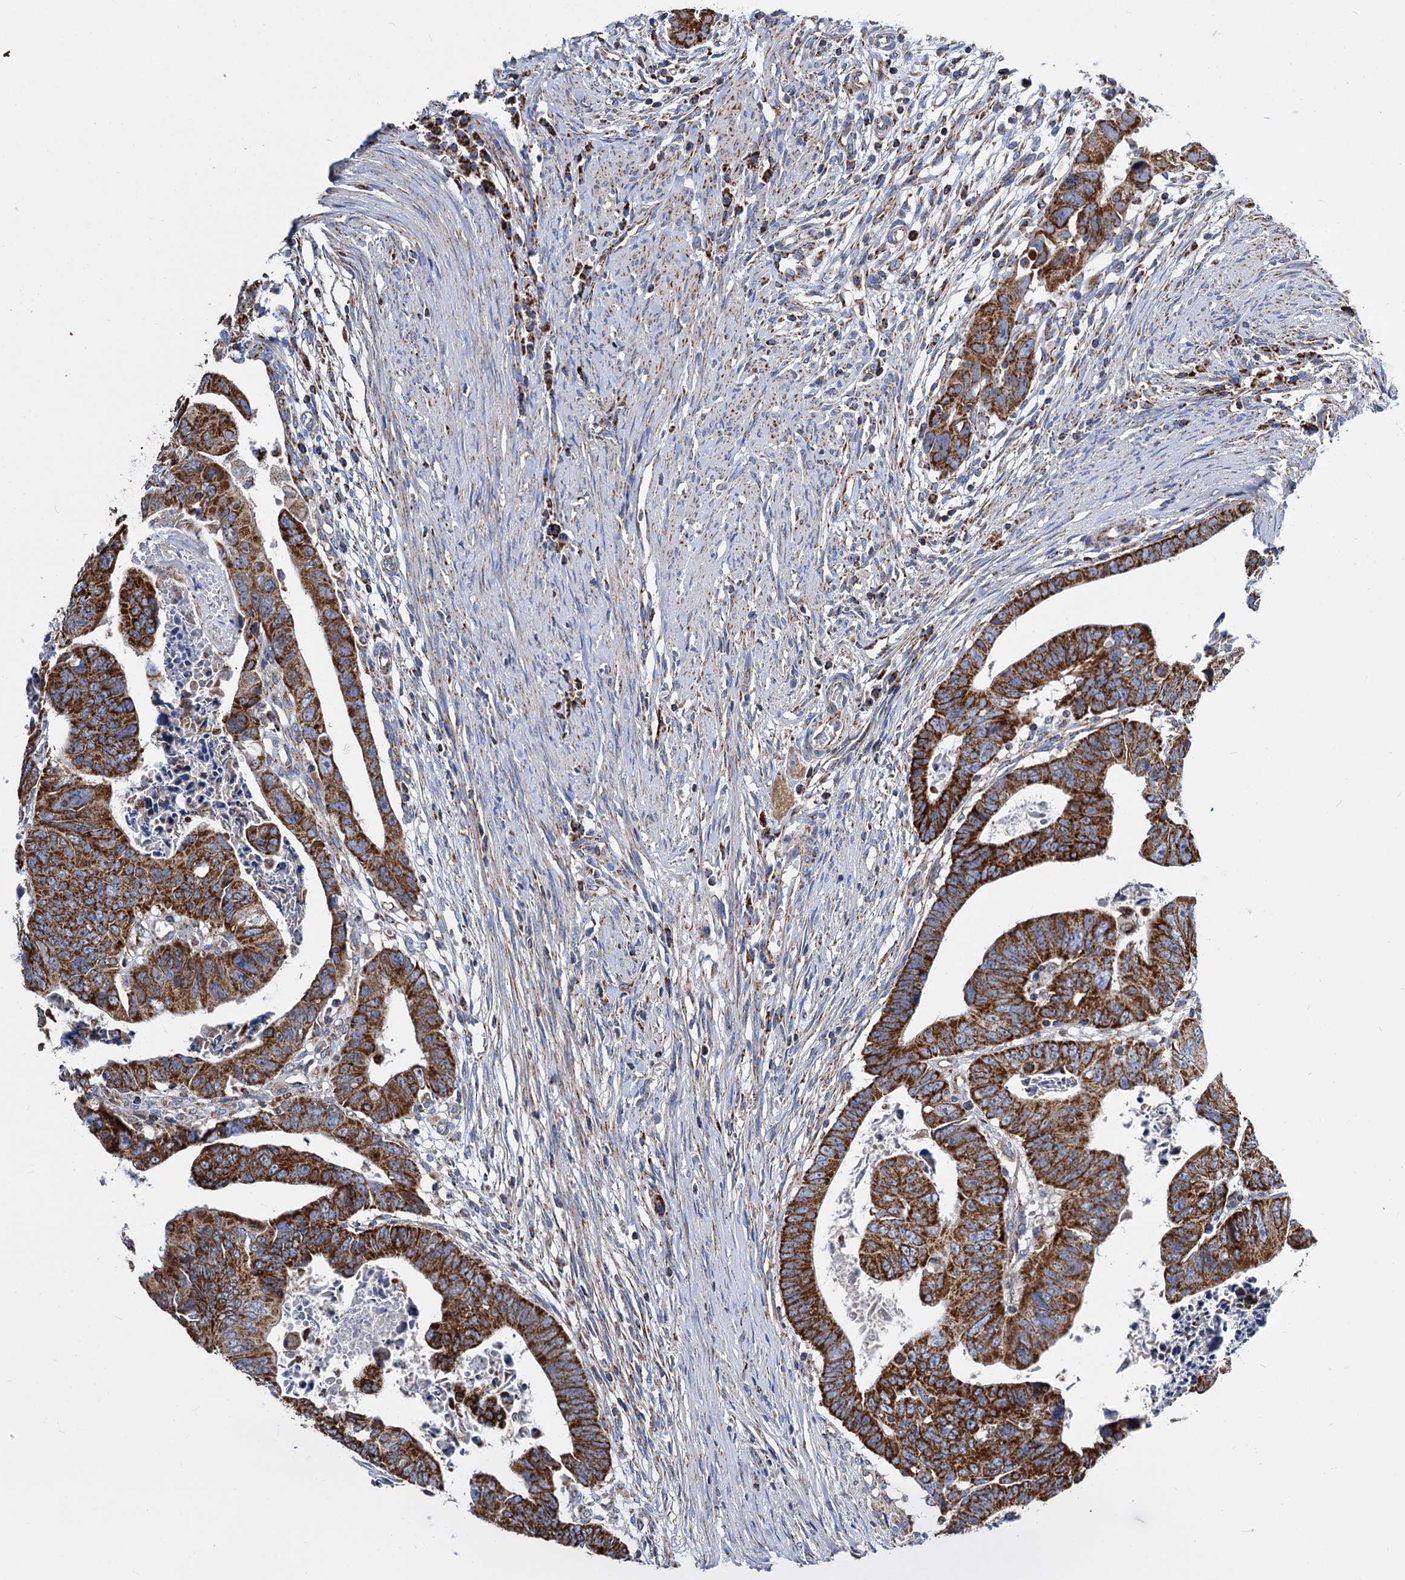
{"staining": {"intensity": "strong", "quantity": ">75%", "location": "cytoplasmic/membranous"}, "tissue": "colorectal cancer", "cell_type": "Tumor cells", "image_type": "cancer", "snomed": [{"axis": "morphology", "description": "Adenocarcinoma, NOS"}, {"axis": "topography", "description": "Rectum"}], "caption": "Immunohistochemical staining of human colorectal cancer exhibits strong cytoplasmic/membranous protein staining in about >75% of tumor cells.", "gene": "TIMM10", "patient": {"sex": "female", "age": 65}}